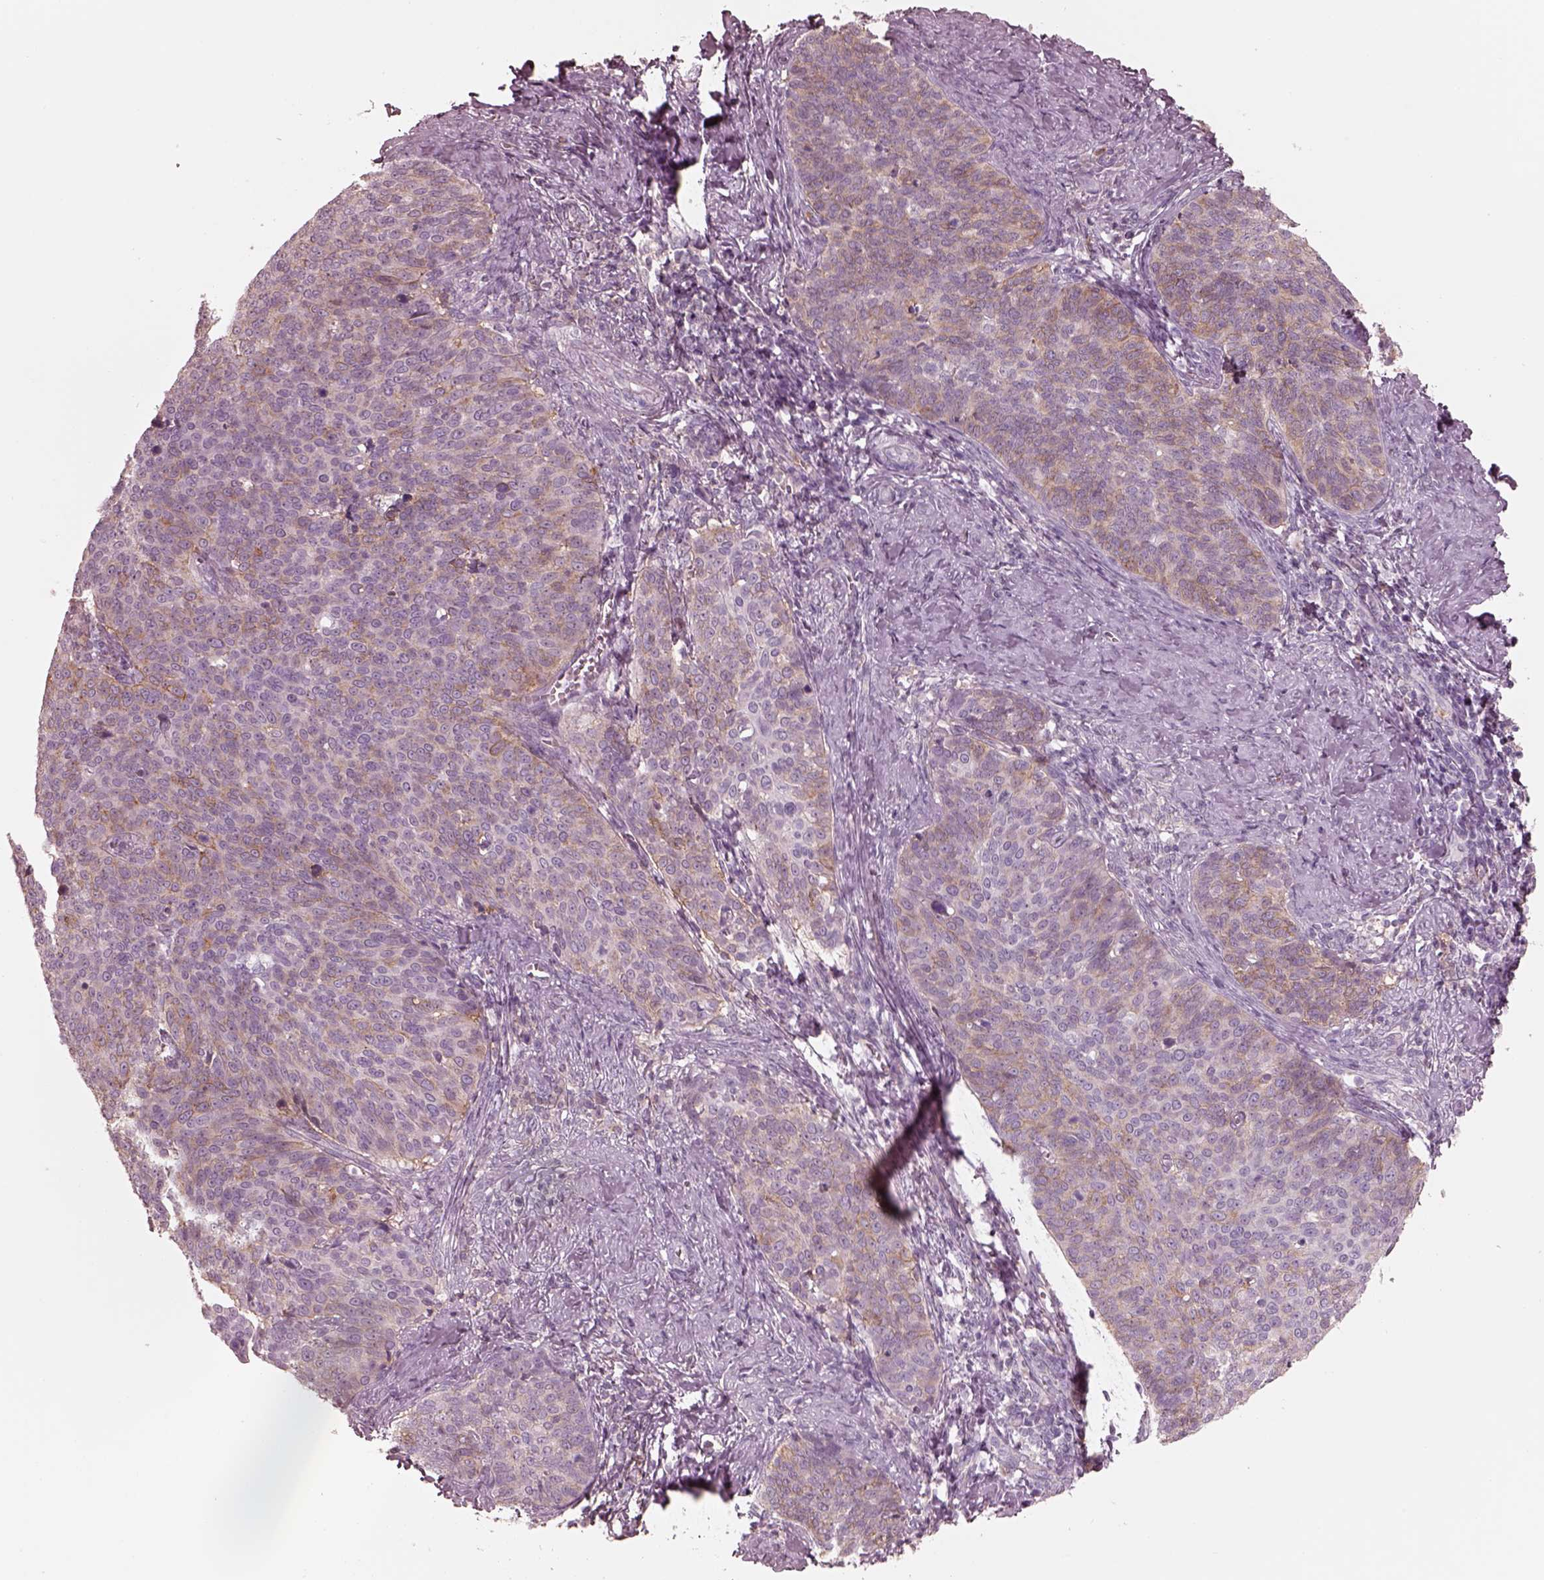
{"staining": {"intensity": "weak", "quantity": "<25%", "location": "cytoplasmic/membranous"}, "tissue": "cervical cancer", "cell_type": "Tumor cells", "image_type": "cancer", "snomed": [{"axis": "morphology", "description": "Normal tissue, NOS"}, {"axis": "morphology", "description": "Squamous cell carcinoma, NOS"}, {"axis": "topography", "description": "Cervix"}], "caption": "An immunohistochemistry (IHC) image of cervical cancer is shown. There is no staining in tumor cells of cervical cancer.", "gene": "GPRIN1", "patient": {"sex": "female", "age": 39}}